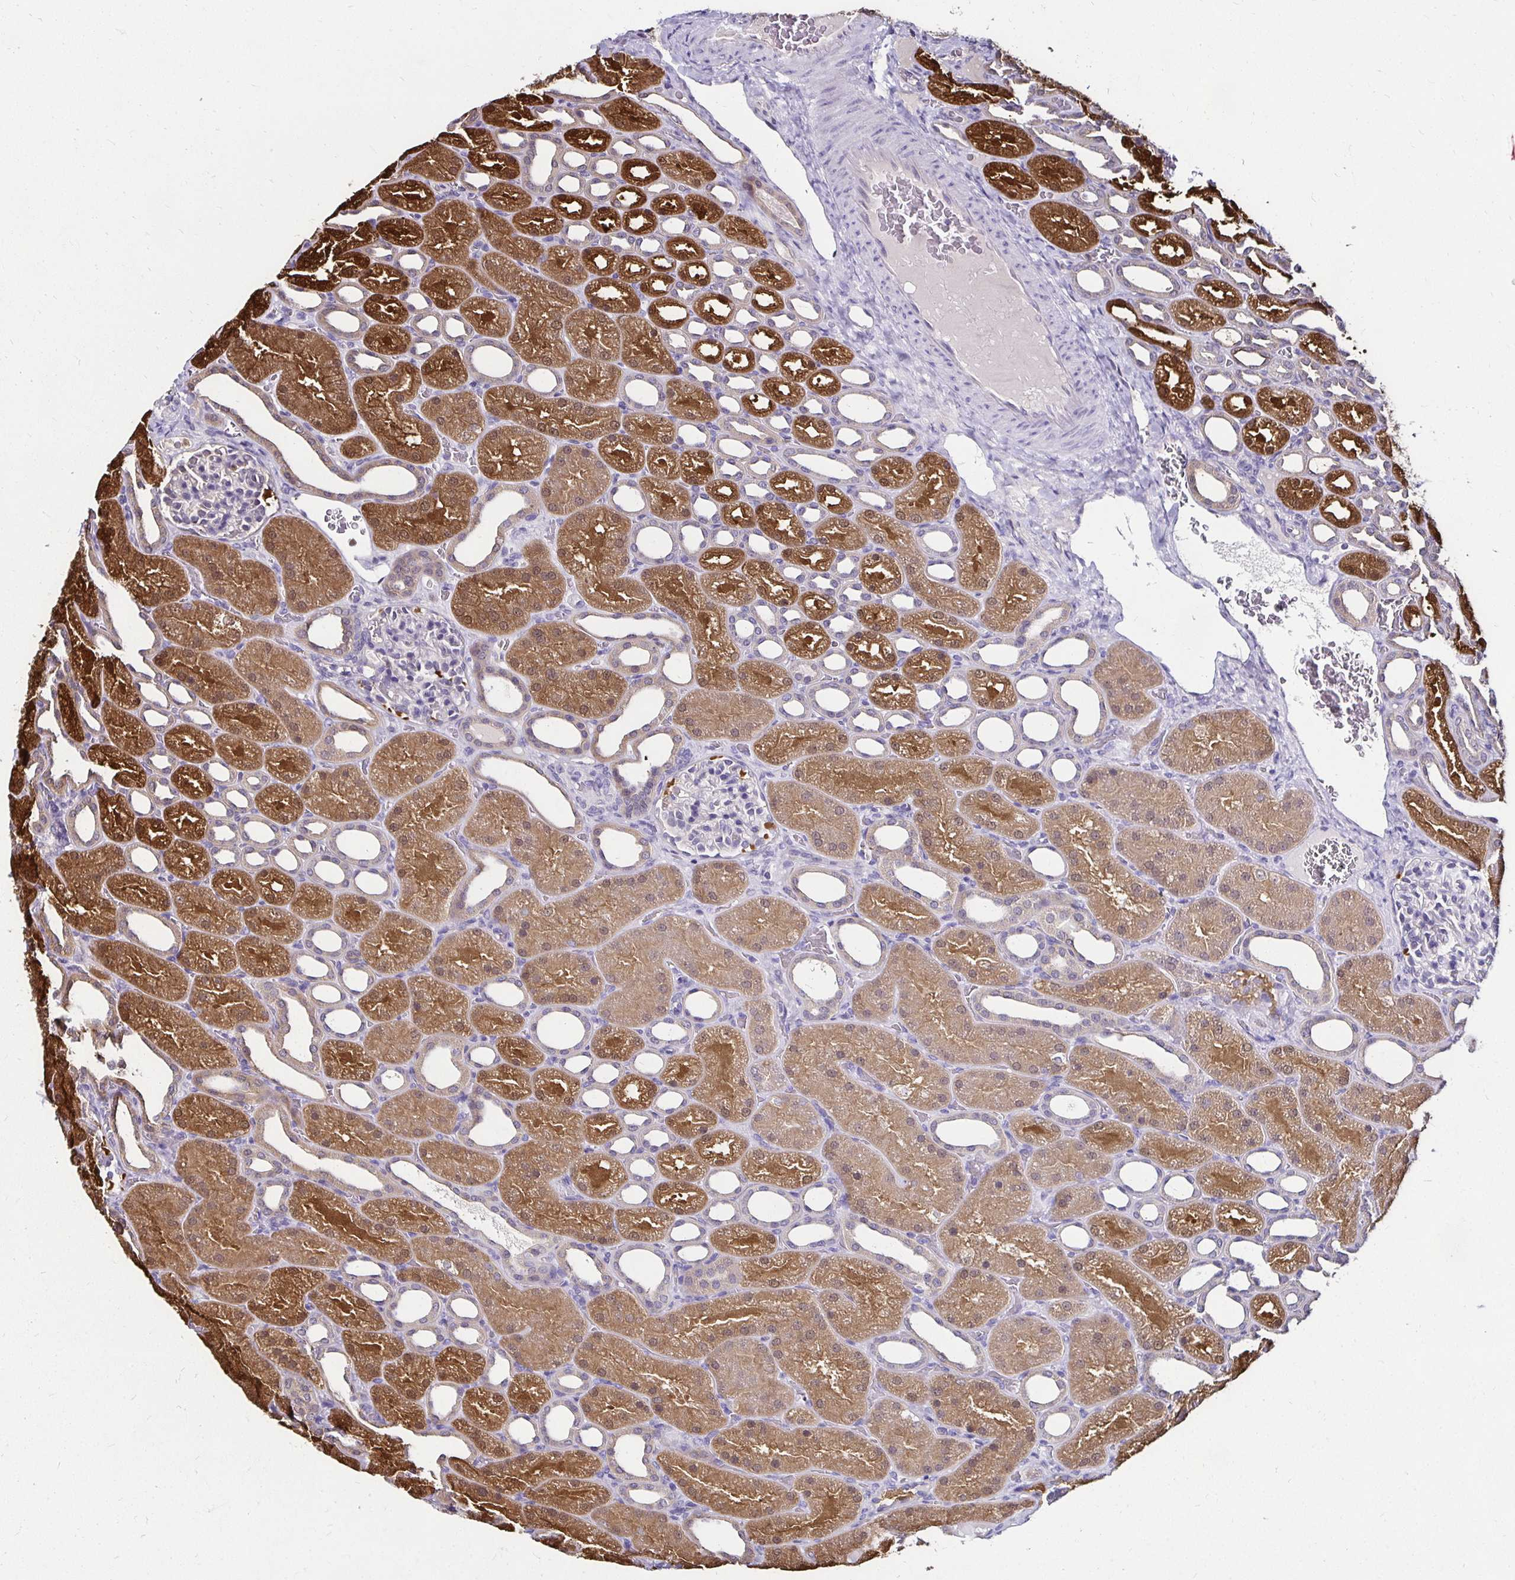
{"staining": {"intensity": "negative", "quantity": "none", "location": "none"}, "tissue": "kidney", "cell_type": "Cells in glomeruli", "image_type": "normal", "snomed": [{"axis": "morphology", "description": "Normal tissue, NOS"}, {"axis": "topography", "description": "Kidney"}], "caption": "Immunohistochemistry (IHC) image of normal kidney: human kidney stained with DAB (3,3'-diaminobenzidine) exhibits no significant protein expression in cells in glomeruli. The staining is performed using DAB (3,3'-diaminobenzidine) brown chromogen with nuclei counter-stained in using hematoxylin.", "gene": "TXN", "patient": {"sex": "male", "age": 2}}